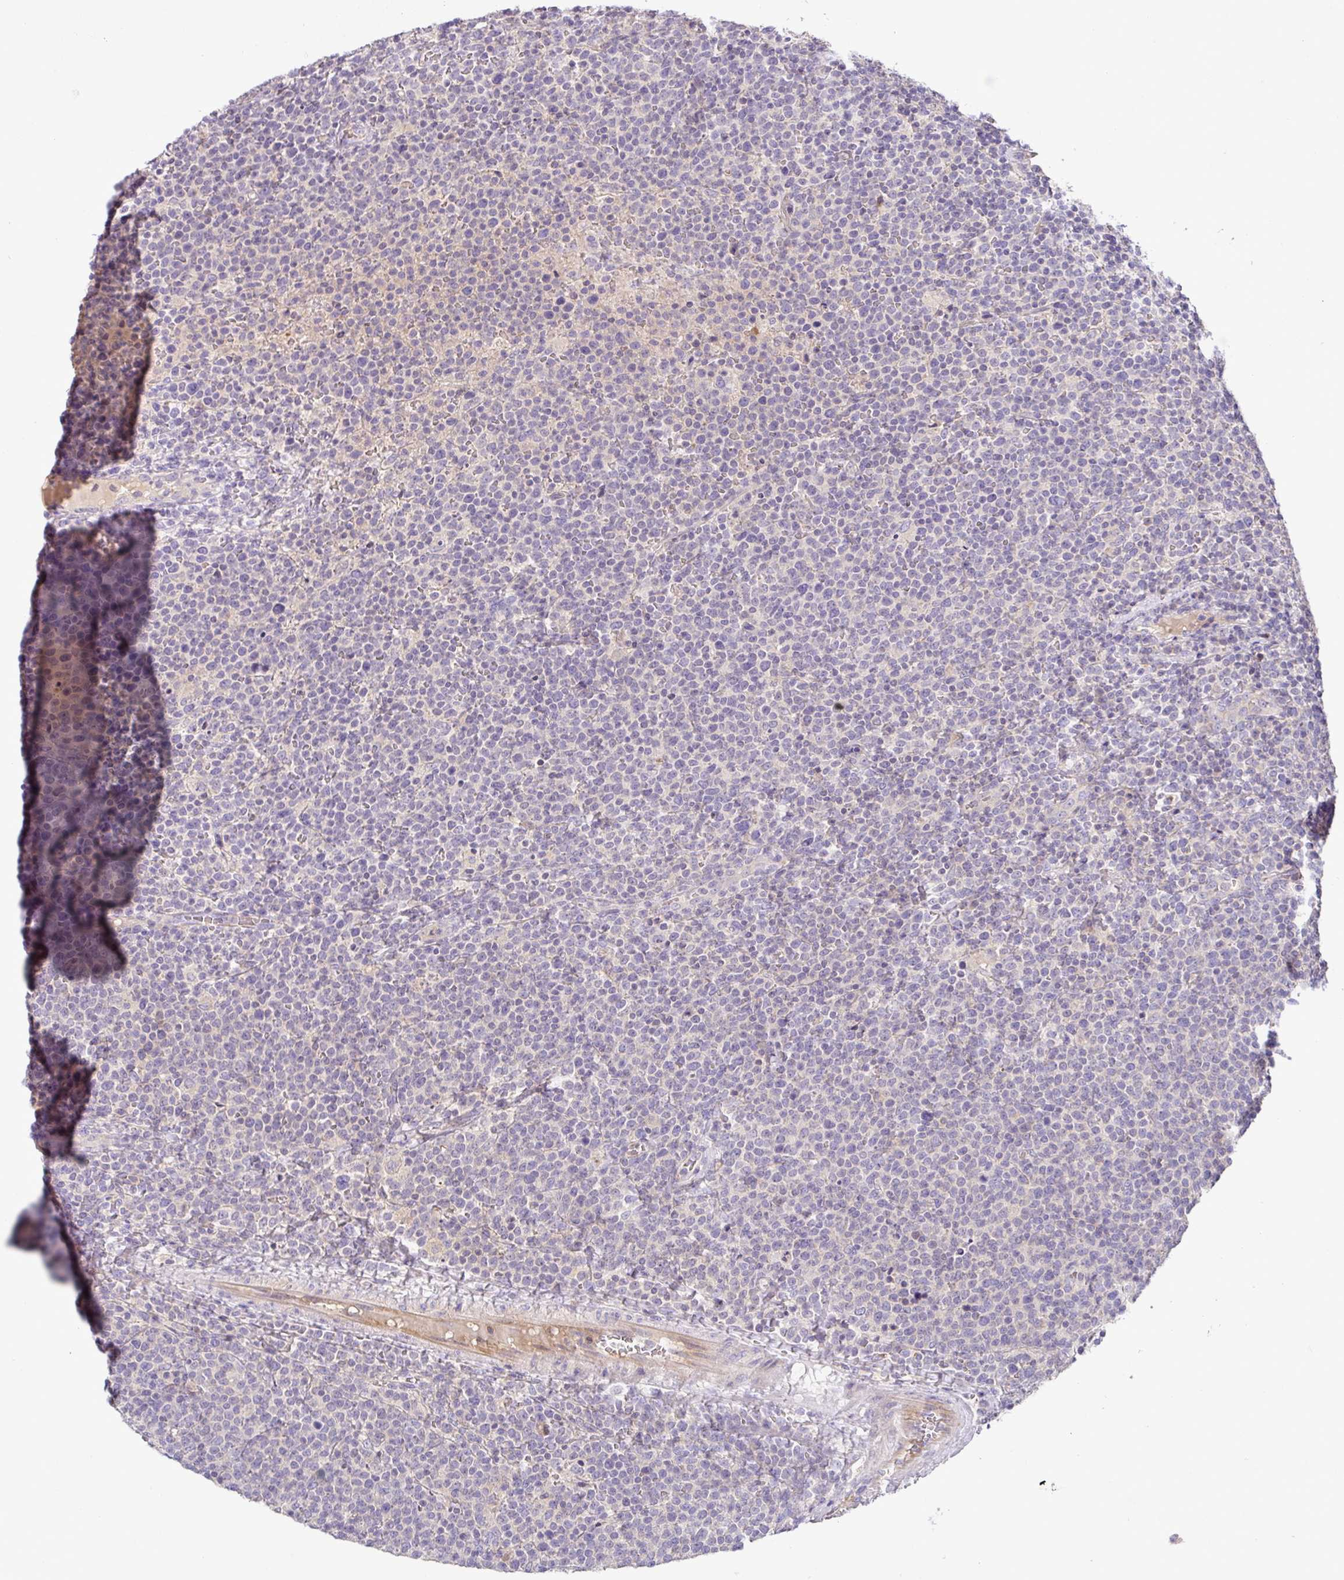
{"staining": {"intensity": "negative", "quantity": "none", "location": "none"}, "tissue": "lymphoma", "cell_type": "Tumor cells", "image_type": "cancer", "snomed": [{"axis": "morphology", "description": "Malignant lymphoma, non-Hodgkin's type, High grade"}, {"axis": "topography", "description": "Lymph node"}], "caption": "Tumor cells show no significant protein staining in lymphoma.", "gene": "HOXC13", "patient": {"sex": "male", "age": 61}}